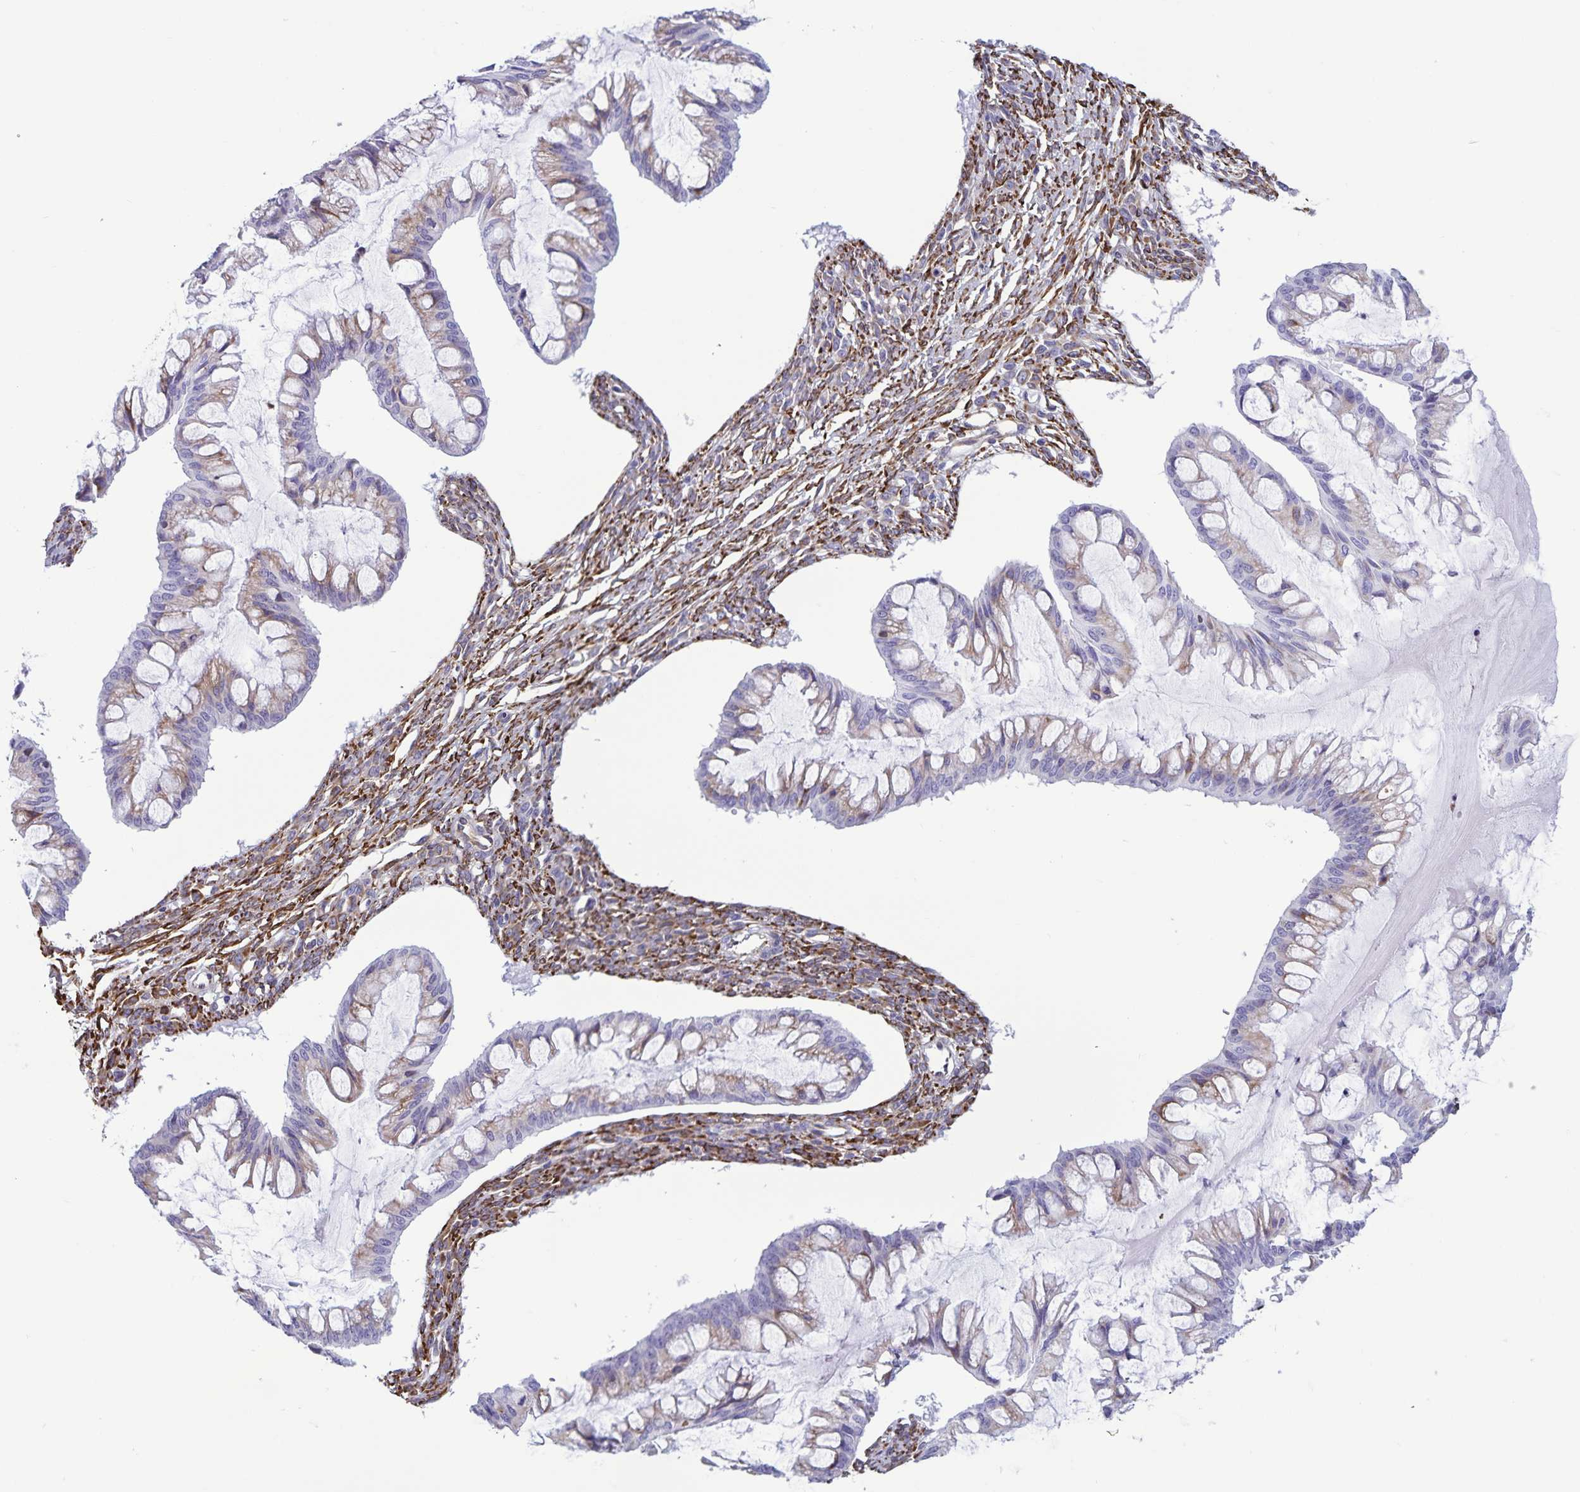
{"staining": {"intensity": "weak", "quantity": "25%-75%", "location": "cytoplasmic/membranous"}, "tissue": "ovarian cancer", "cell_type": "Tumor cells", "image_type": "cancer", "snomed": [{"axis": "morphology", "description": "Cystadenocarcinoma, mucinous, NOS"}, {"axis": "topography", "description": "Ovary"}], "caption": "About 25%-75% of tumor cells in human ovarian cancer (mucinous cystadenocarcinoma) demonstrate weak cytoplasmic/membranous protein staining as visualized by brown immunohistochemical staining.", "gene": "RCN1", "patient": {"sex": "female", "age": 73}}